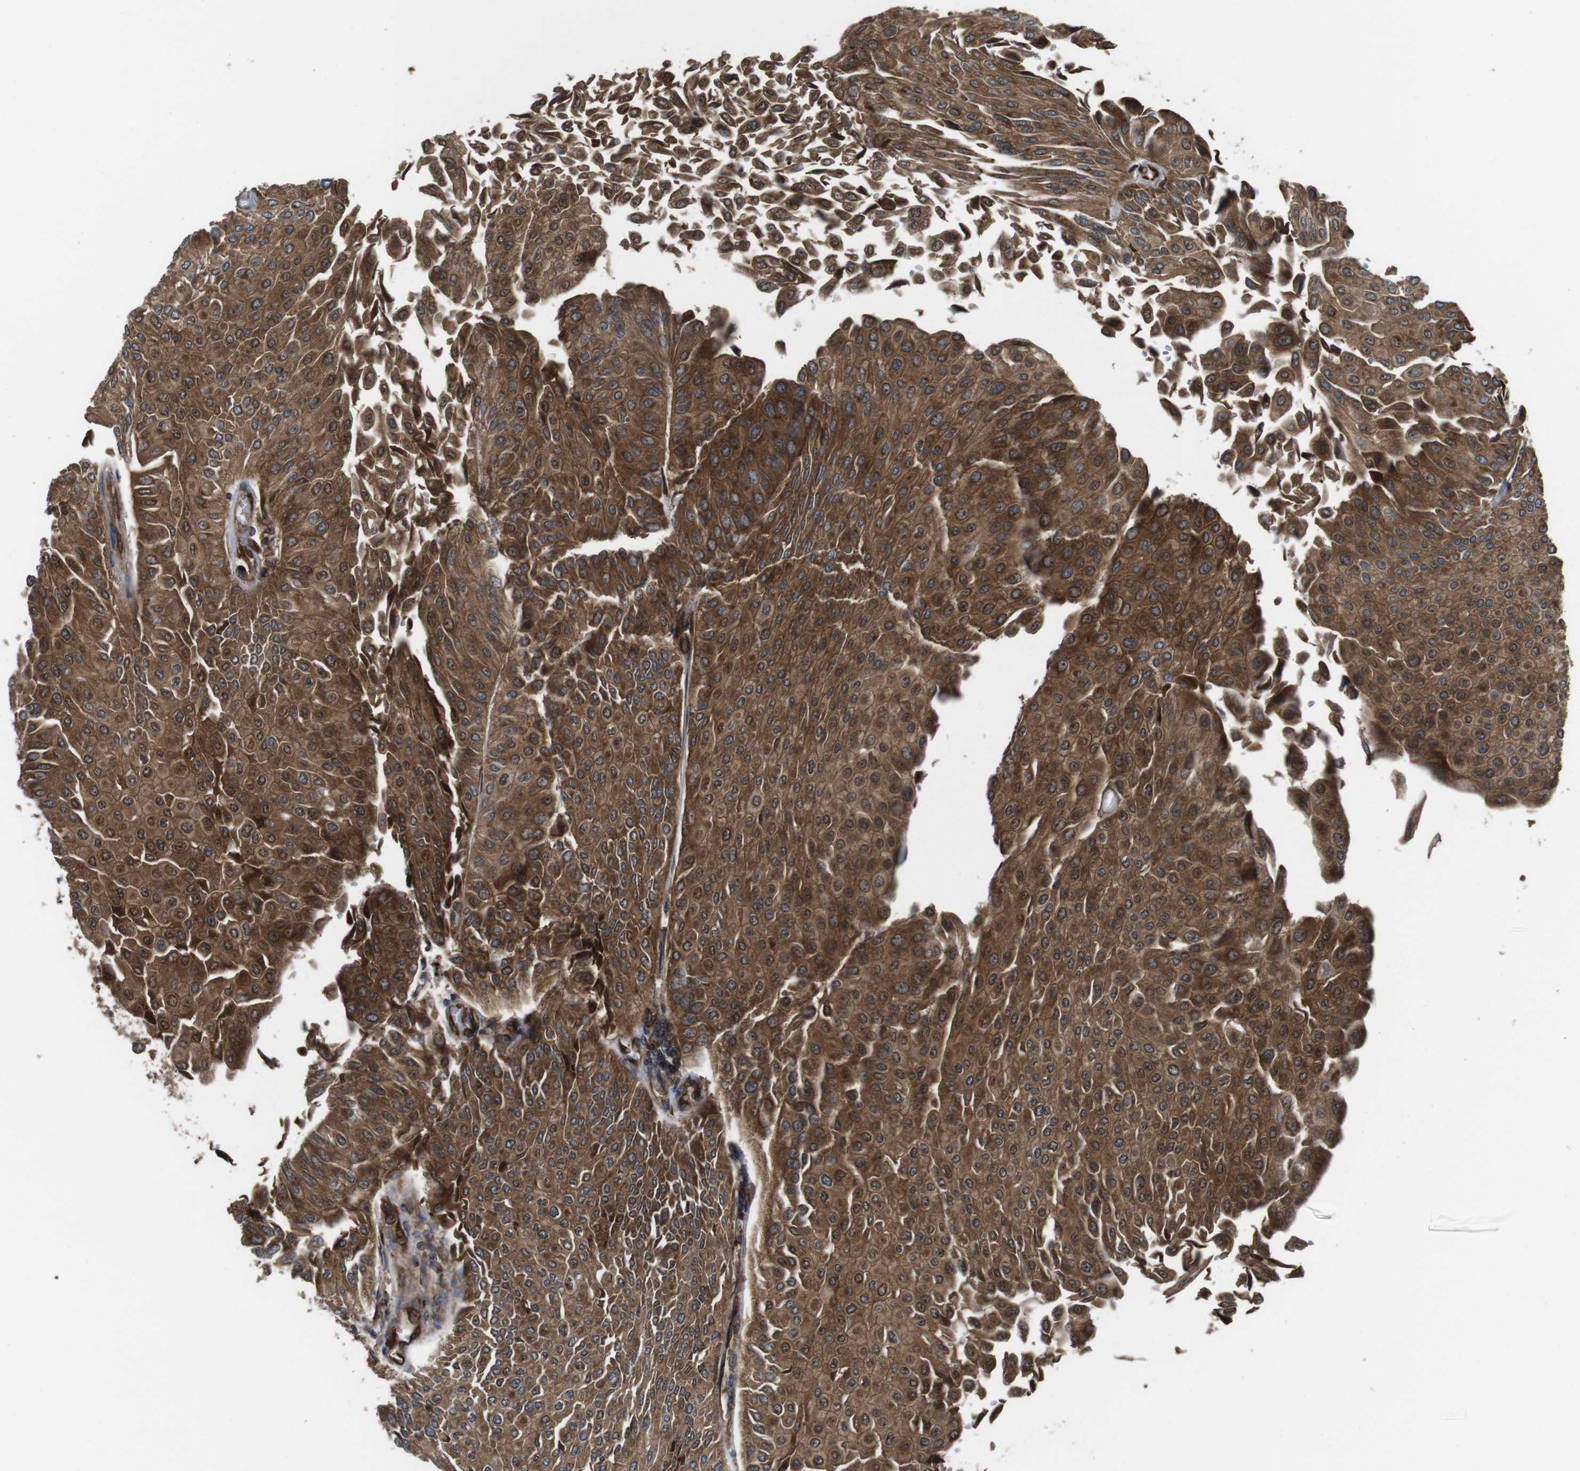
{"staining": {"intensity": "strong", "quantity": ">75%", "location": "cytoplasmic/membranous"}, "tissue": "urothelial cancer", "cell_type": "Tumor cells", "image_type": "cancer", "snomed": [{"axis": "morphology", "description": "Urothelial carcinoma, Low grade"}, {"axis": "topography", "description": "Urinary bladder"}], "caption": "Protein expression analysis of urothelial cancer displays strong cytoplasmic/membranous staining in about >75% of tumor cells.", "gene": "HK1", "patient": {"sex": "male", "age": 67}}